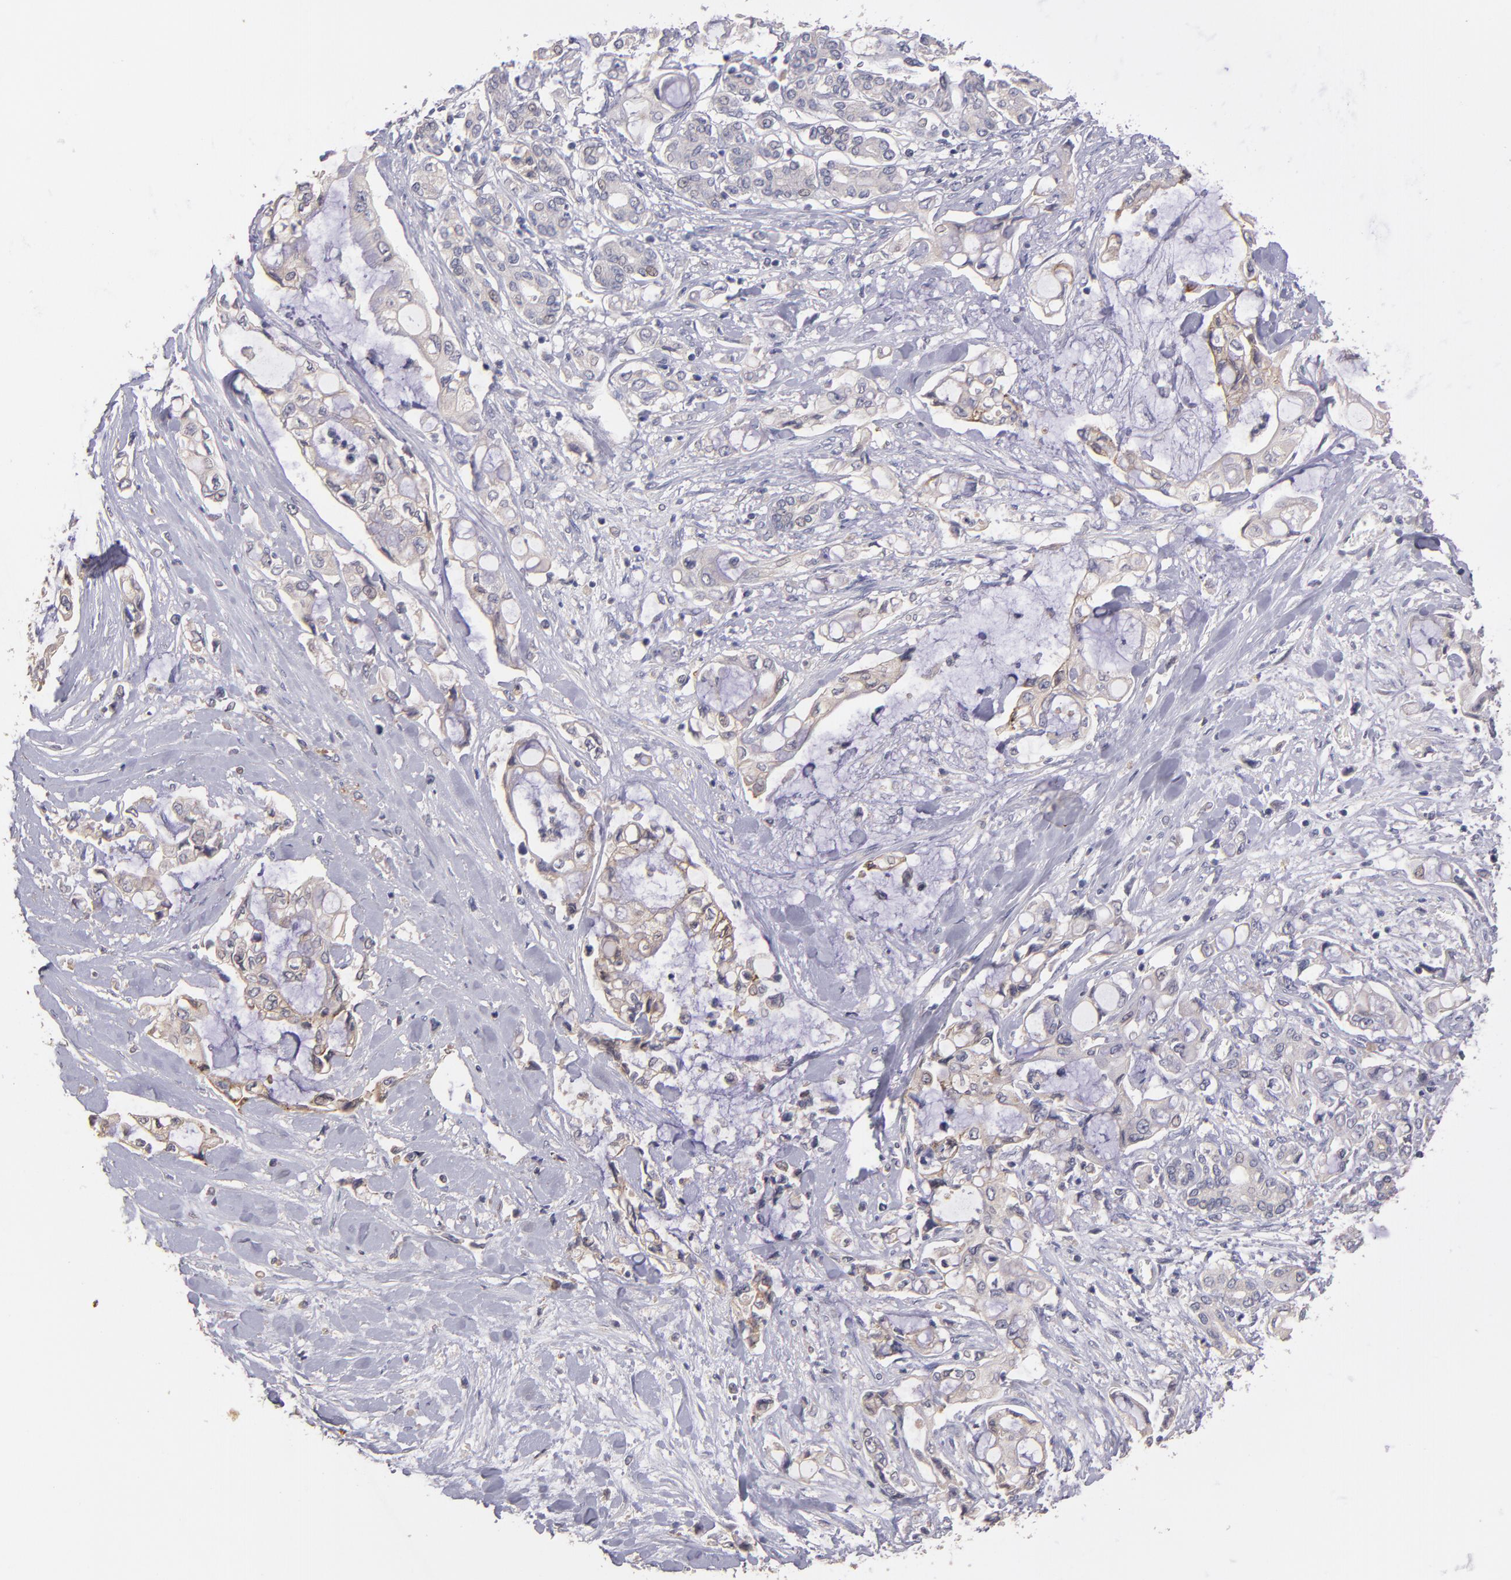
{"staining": {"intensity": "weak", "quantity": "<25%", "location": "cytoplasmic/membranous"}, "tissue": "pancreatic cancer", "cell_type": "Tumor cells", "image_type": "cancer", "snomed": [{"axis": "morphology", "description": "Adenocarcinoma, NOS"}, {"axis": "topography", "description": "Pancreas"}], "caption": "Tumor cells show no significant positivity in pancreatic cancer (adenocarcinoma). (DAB (3,3'-diaminobenzidine) immunohistochemistry (IHC) visualized using brightfield microscopy, high magnification).", "gene": "GNAZ", "patient": {"sex": "female", "age": 70}}